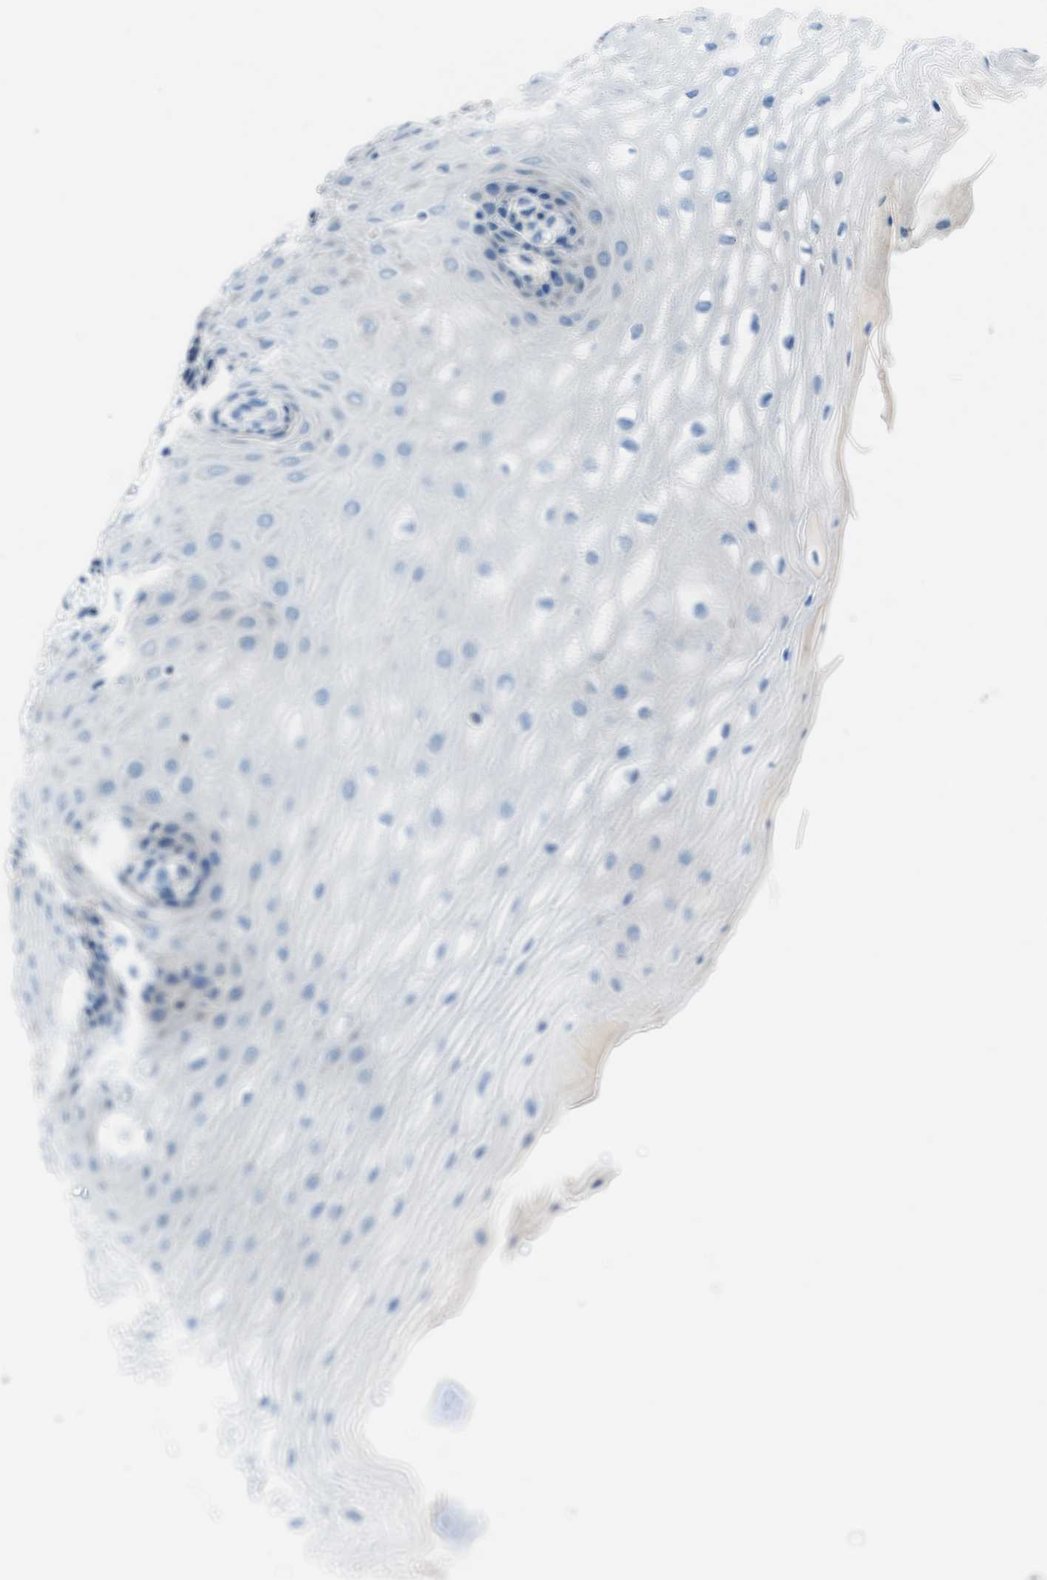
{"staining": {"intensity": "negative", "quantity": "none", "location": "none"}, "tissue": "esophagus", "cell_type": "Squamous epithelial cells", "image_type": "normal", "snomed": [{"axis": "morphology", "description": "Normal tissue, NOS"}, {"axis": "topography", "description": "Esophagus"}], "caption": "Squamous epithelial cells show no significant protein staining in normal esophagus. The staining was performed using DAB (3,3'-diaminobenzidine) to visualize the protein expression in brown, while the nuclei were stained in blue with hematoxylin (Magnification: 20x).", "gene": "ACP1", "patient": {"sex": "male", "age": 54}}